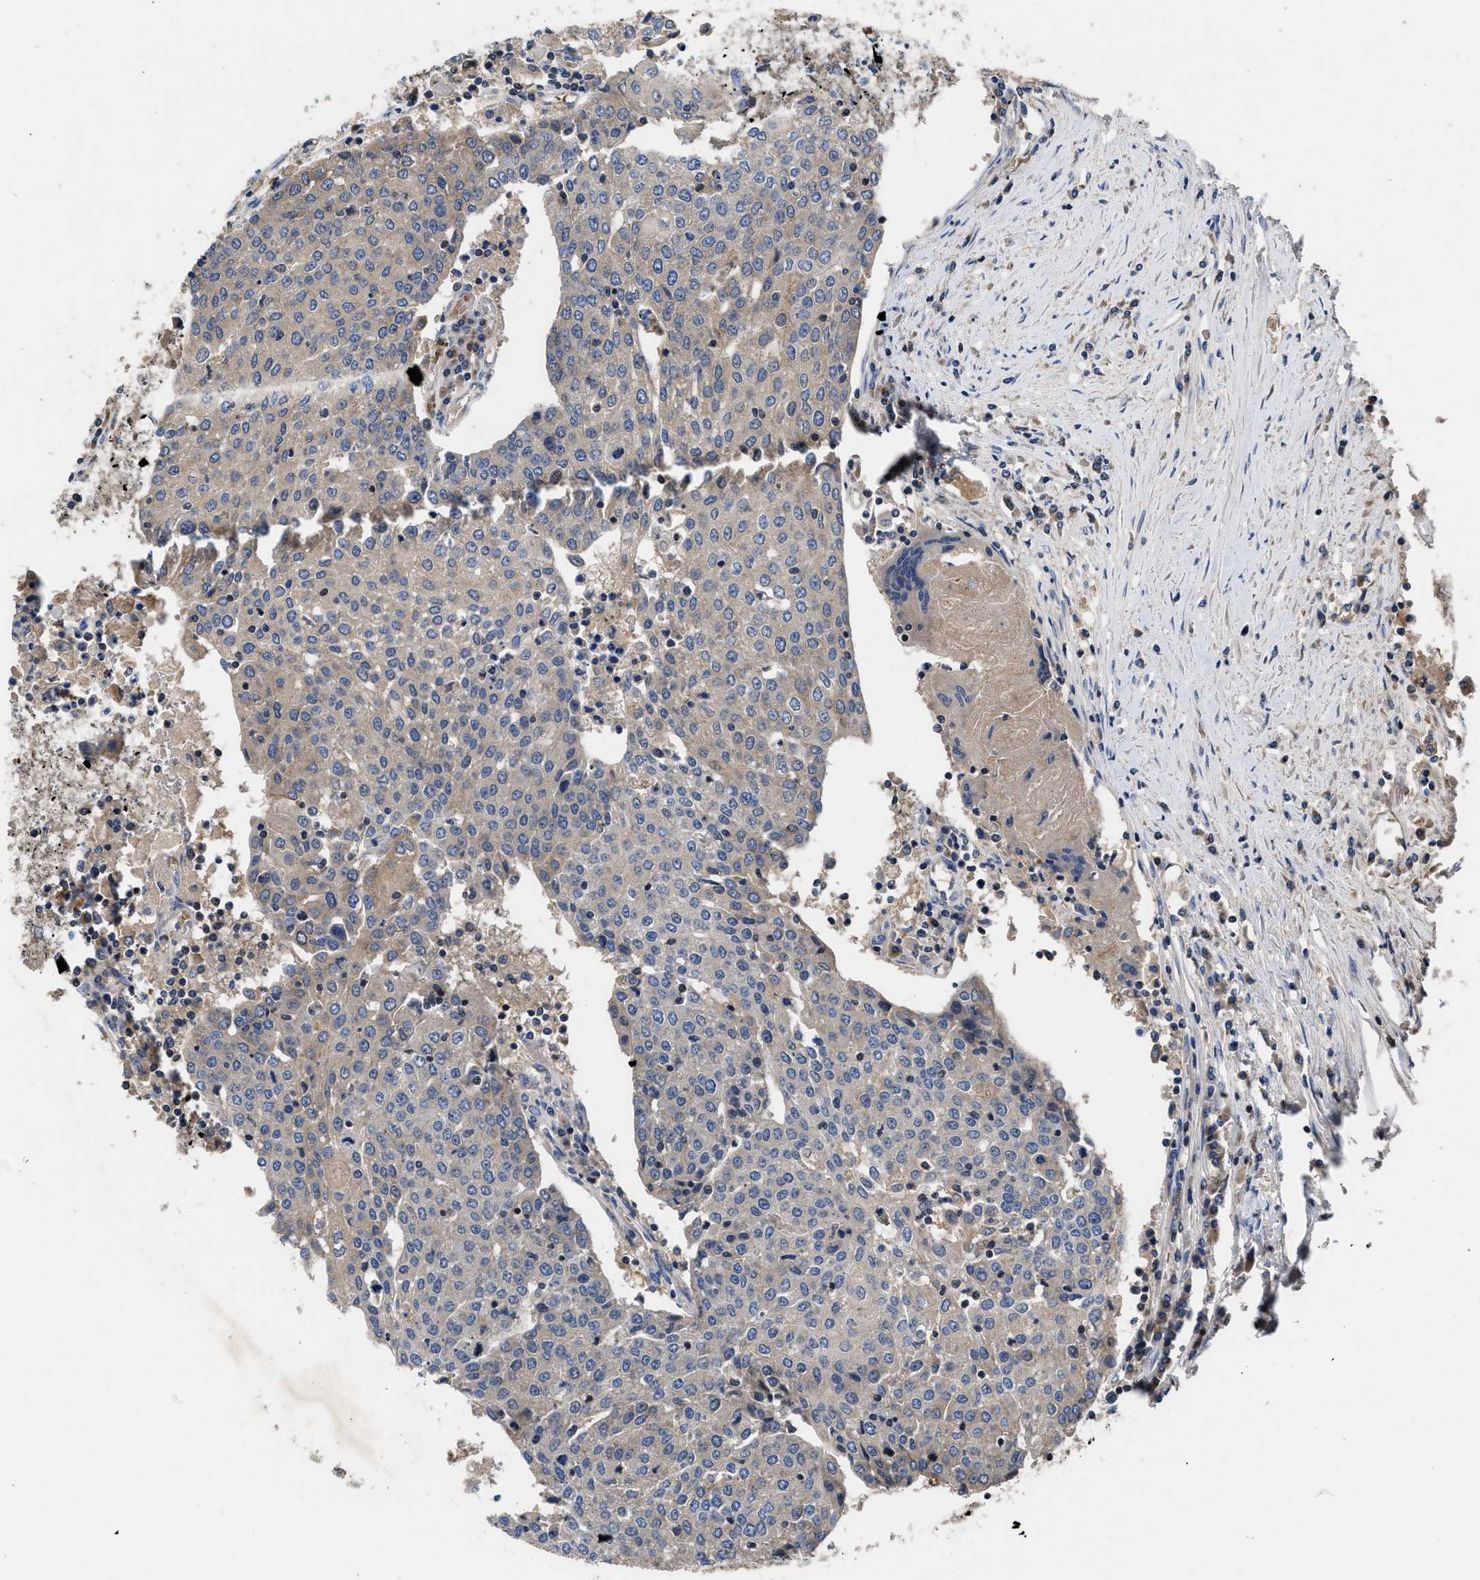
{"staining": {"intensity": "weak", "quantity": "25%-75%", "location": "cytoplasmic/membranous"}, "tissue": "urothelial cancer", "cell_type": "Tumor cells", "image_type": "cancer", "snomed": [{"axis": "morphology", "description": "Urothelial carcinoma, High grade"}, {"axis": "topography", "description": "Urinary bladder"}], "caption": "High-magnification brightfield microscopy of urothelial cancer stained with DAB (brown) and counterstained with hematoxylin (blue). tumor cells exhibit weak cytoplasmic/membranous positivity is appreciated in about25%-75% of cells.", "gene": "YBEY", "patient": {"sex": "female", "age": 85}}